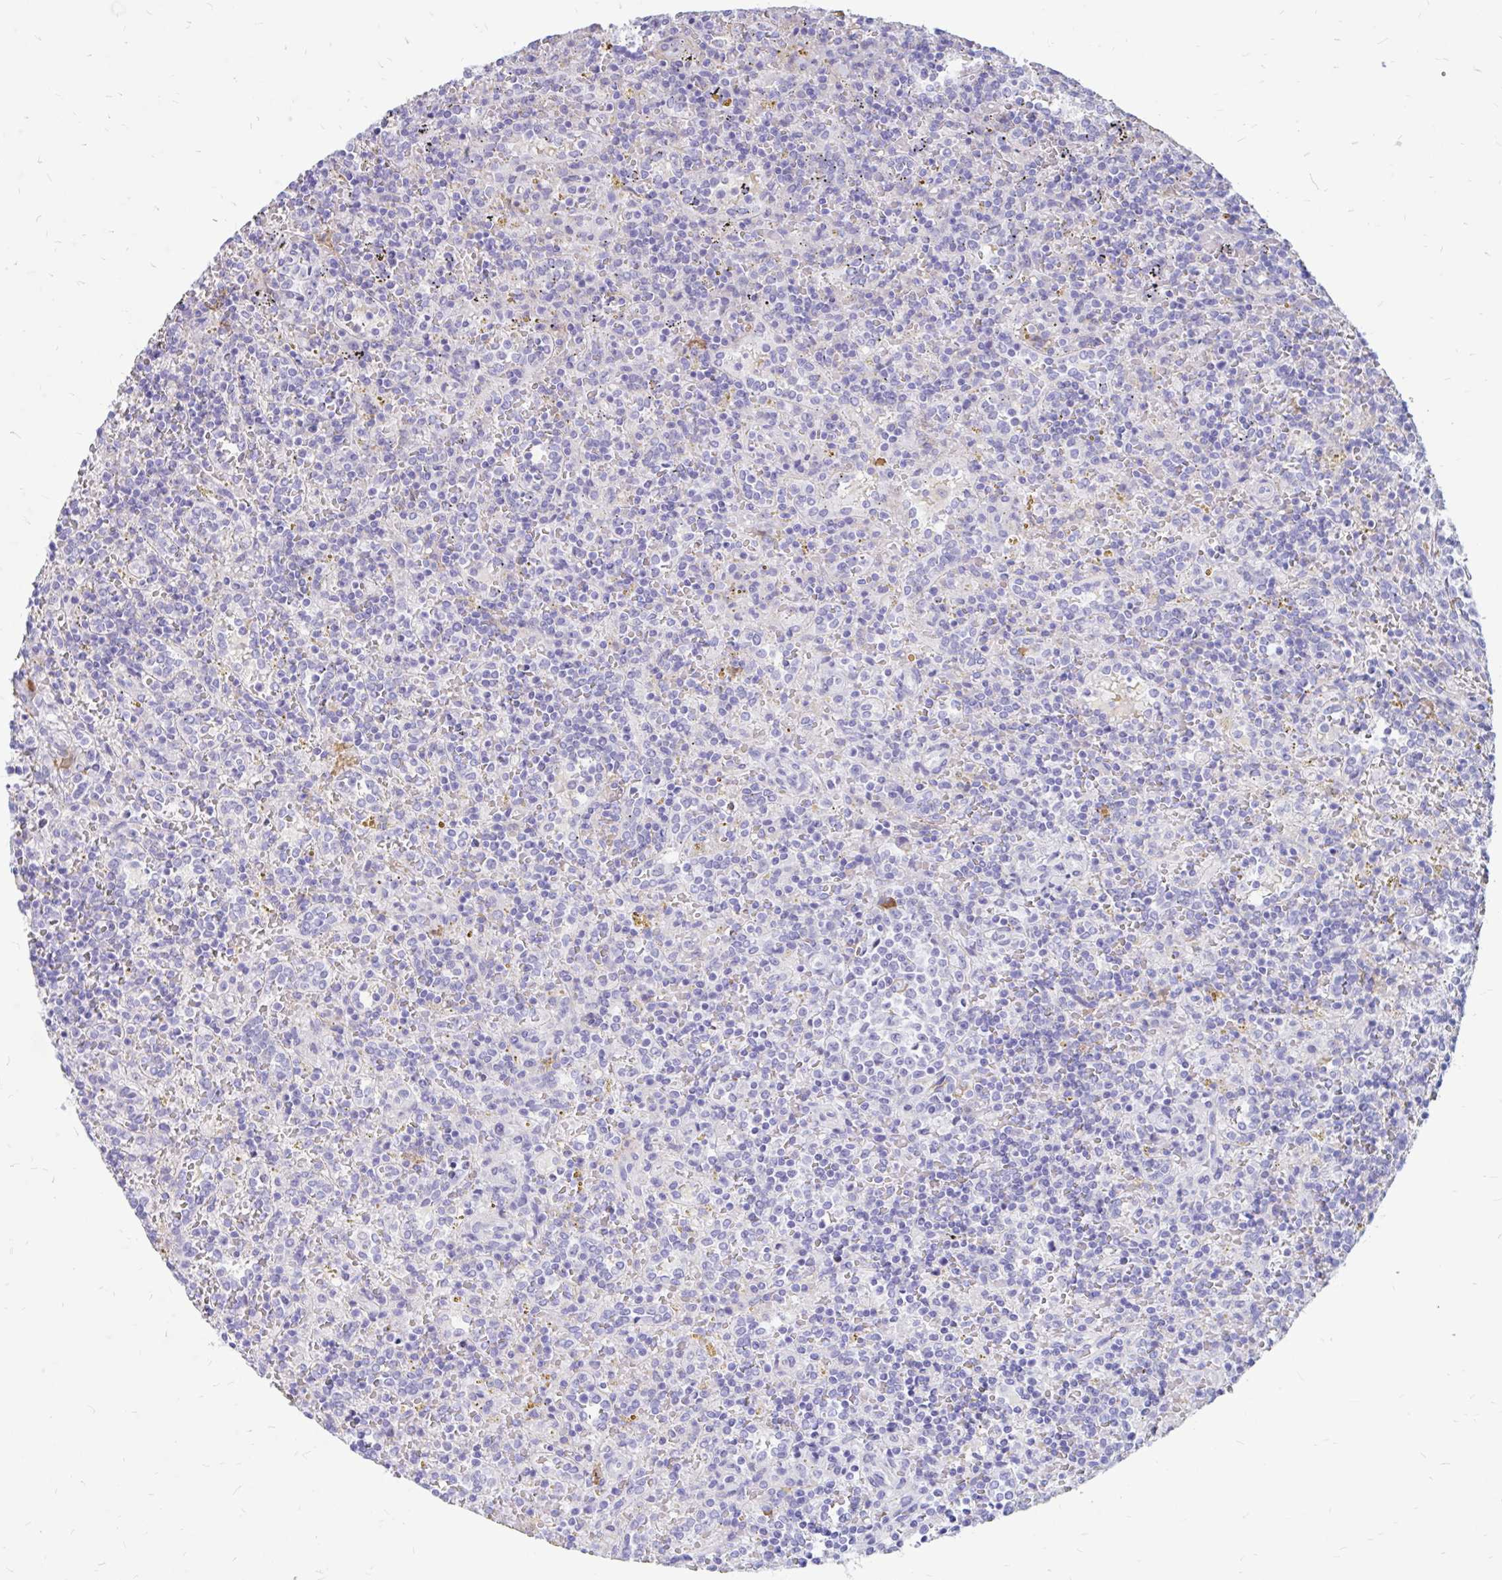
{"staining": {"intensity": "negative", "quantity": "none", "location": "none"}, "tissue": "lymphoma", "cell_type": "Tumor cells", "image_type": "cancer", "snomed": [{"axis": "morphology", "description": "Malignant lymphoma, non-Hodgkin's type, Low grade"}, {"axis": "topography", "description": "Spleen"}], "caption": "Immunohistochemical staining of human malignant lymphoma, non-Hodgkin's type (low-grade) exhibits no significant expression in tumor cells.", "gene": "IGSF5", "patient": {"sex": "male", "age": 67}}